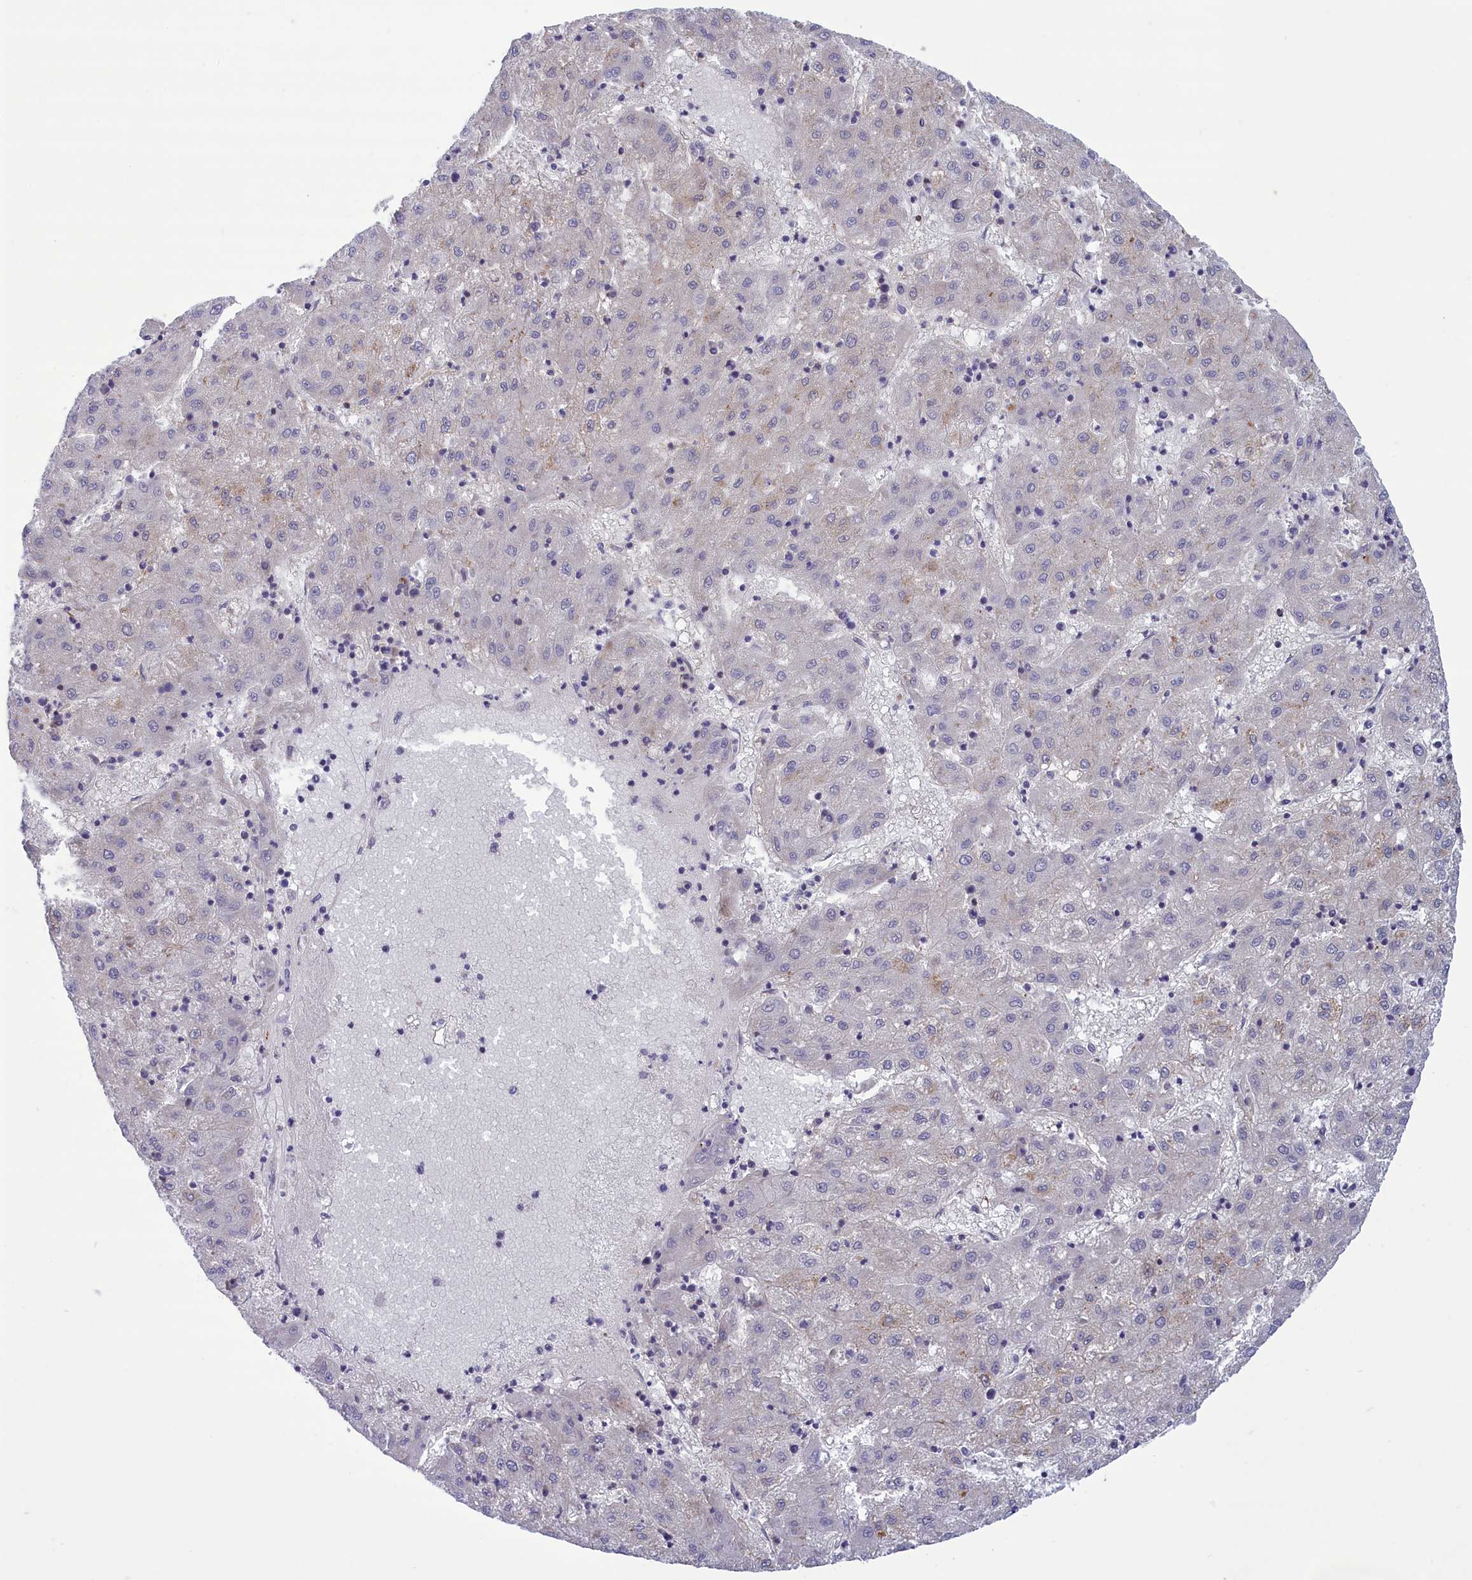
{"staining": {"intensity": "negative", "quantity": "none", "location": "none"}, "tissue": "liver cancer", "cell_type": "Tumor cells", "image_type": "cancer", "snomed": [{"axis": "morphology", "description": "Carcinoma, Hepatocellular, NOS"}, {"axis": "topography", "description": "Liver"}], "caption": "An immunohistochemistry photomicrograph of hepatocellular carcinoma (liver) is shown. There is no staining in tumor cells of hepatocellular carcinoma (liver).", "gene": "CORO2A", "patient": {"sex": "male", "age": 72}}